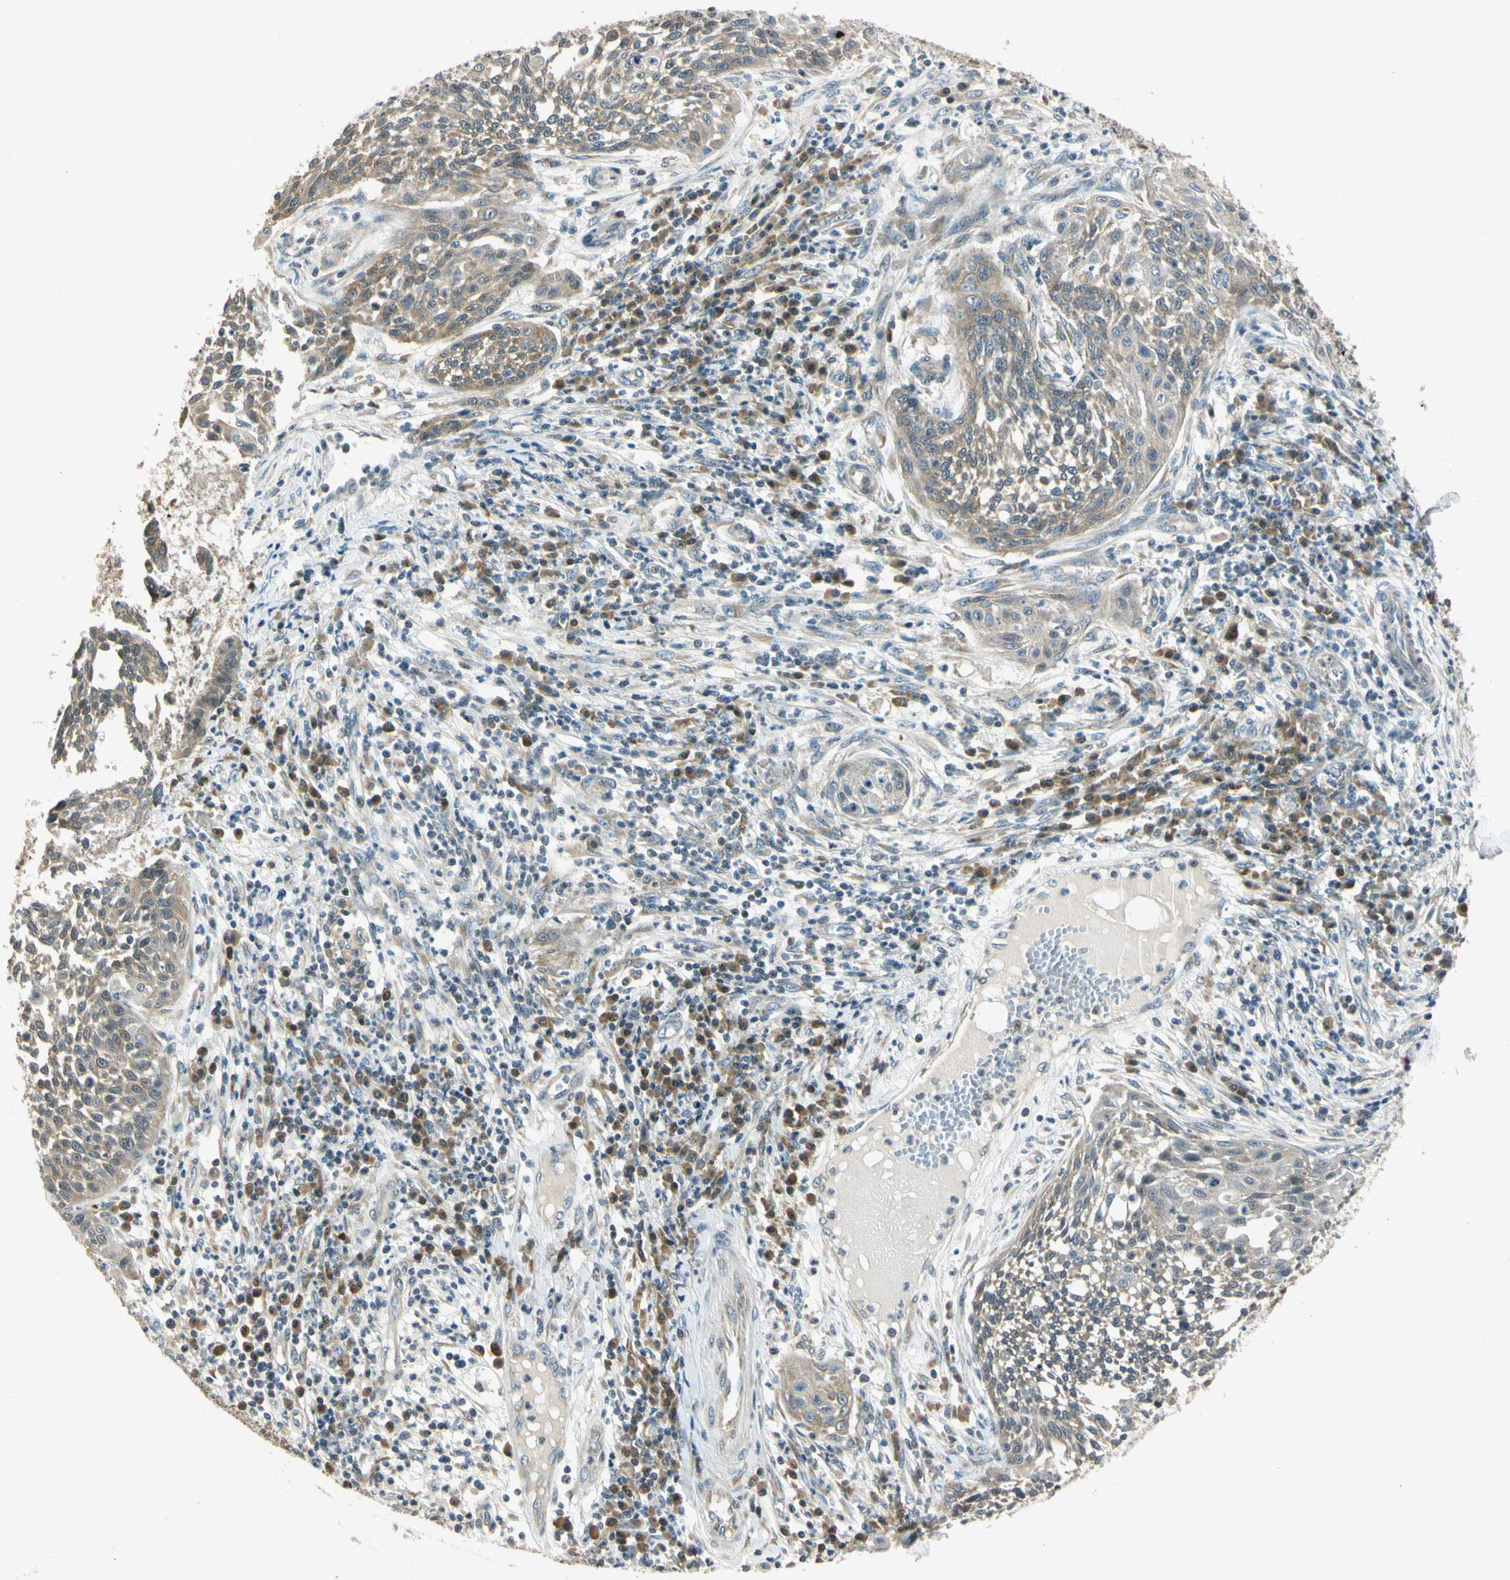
{"staining": {"intensity": "strong", "quantity": ">75%", "location": "cytoplasmic/membranous"}, "tissue": "cervical cancer", "cell_type": "Tumor cells", "image_type": "cancer", "snomed": [{"axis": "morphology", "description": "Squamous cell carcinoma, NOS"}, {"axis": "topography", "description": "Cervix"}], "caption": "Cervical squamous cell carcinoma stained with DAB immunohistochemistry (IHC) exhibits high levels of strong cytoplasmic/membranous expression in about >75% of tumor cells. The staining is performed using DAB (3,3'-diaminobenzidine) brown chromogen to label protein expression. The nuclei are counter-stained blue using hematoxylin.", "gene": "RPS6KB2", "patient": {"sex": "female", "age": 34}}